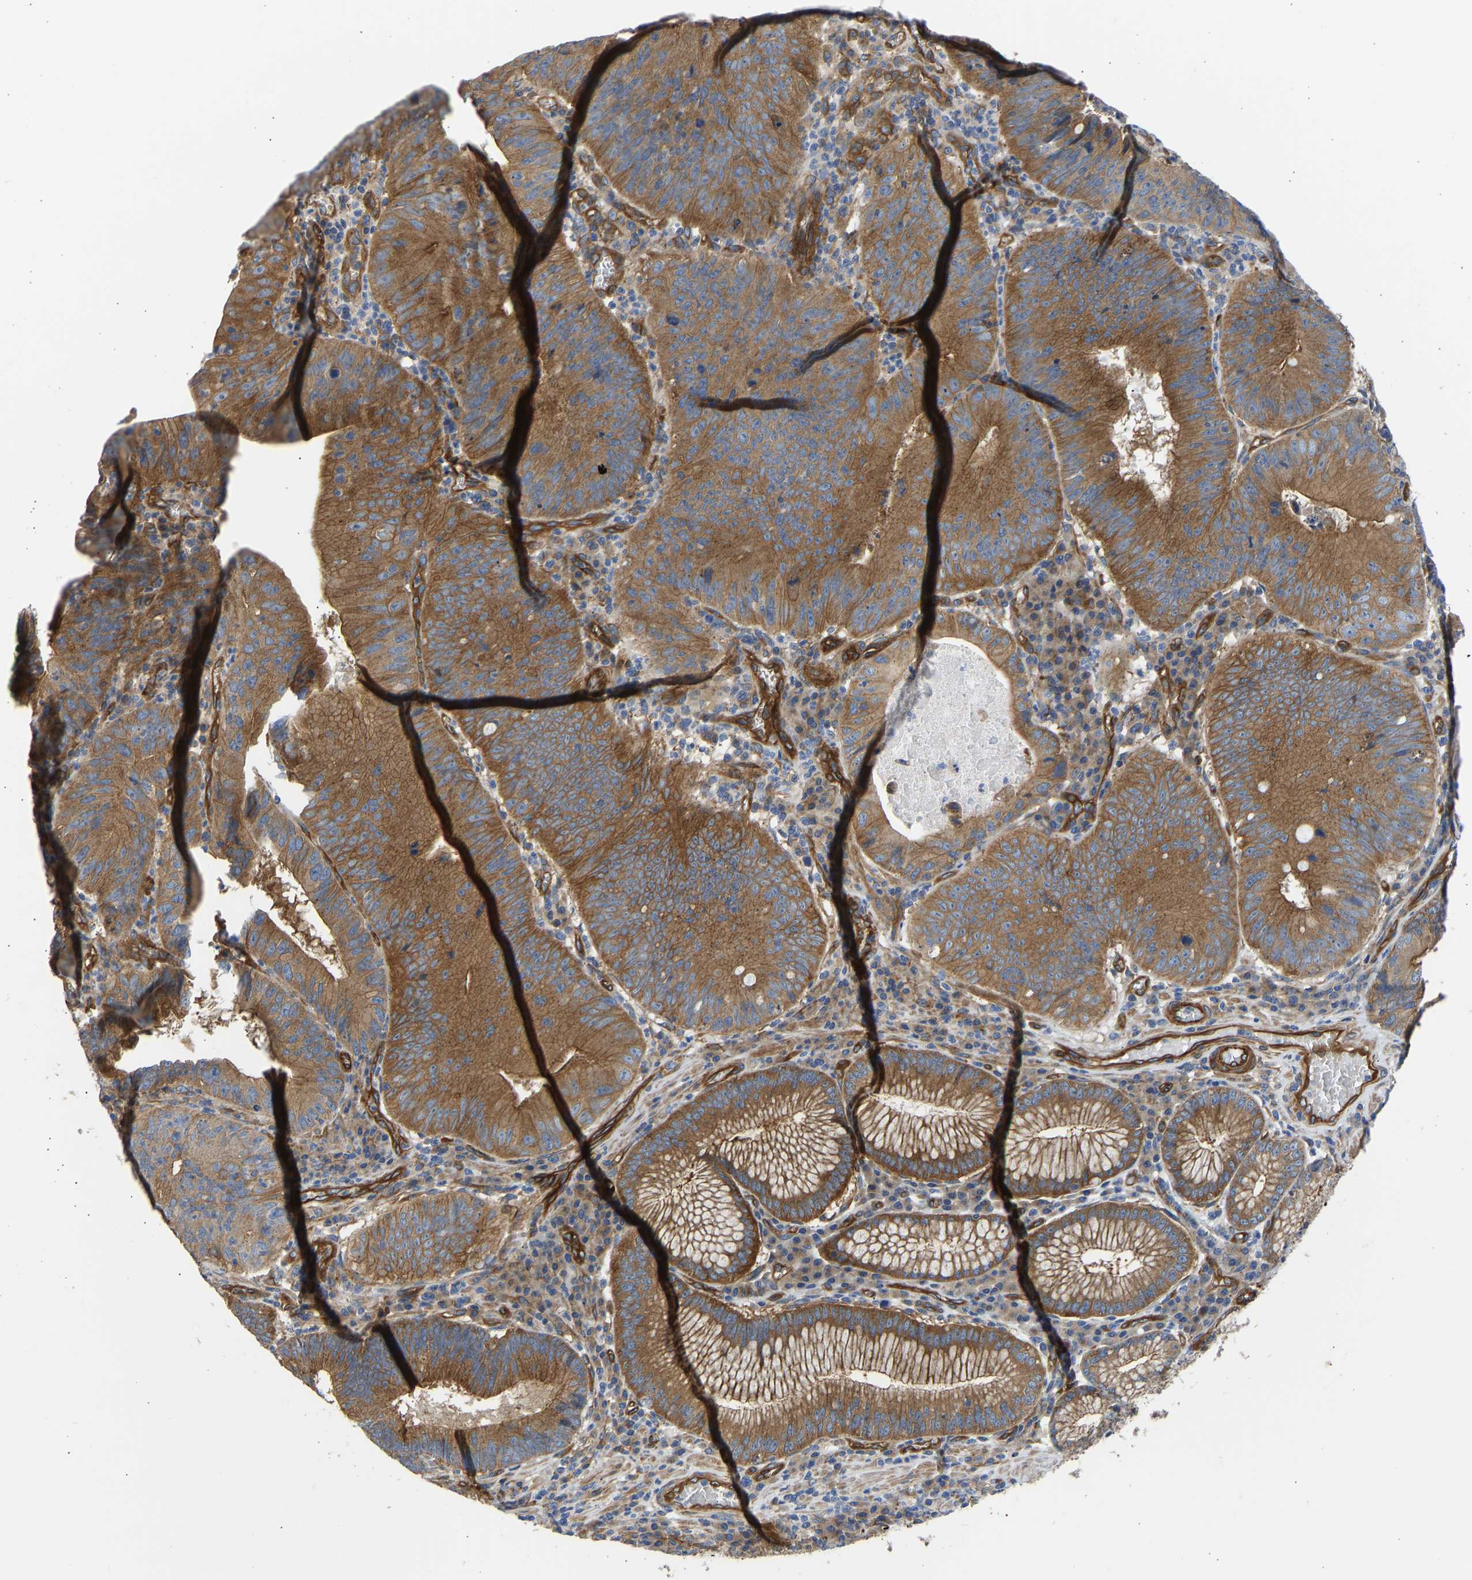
{"staining": {"intensity": "moderate", "quantity": ">75%", "location": "cytoplasmic/membranous"}, "tissue": "stomach cancer", "cell_type": "Tumor cells", "image_type": "cancer", "snomed": [{"axis": "morphology", "description": "Adenocarcinoma, NOS"}, {"axis": "topography", "description": "Stomach"}], "caption": "Protein staining of stomach adenocarcinoma tissue shows moderate cytoplasmic/membranous staining in about >75% of tumor cells.", "gene": "MYO1C", "patient": {"sex": "male", "age": 59}}